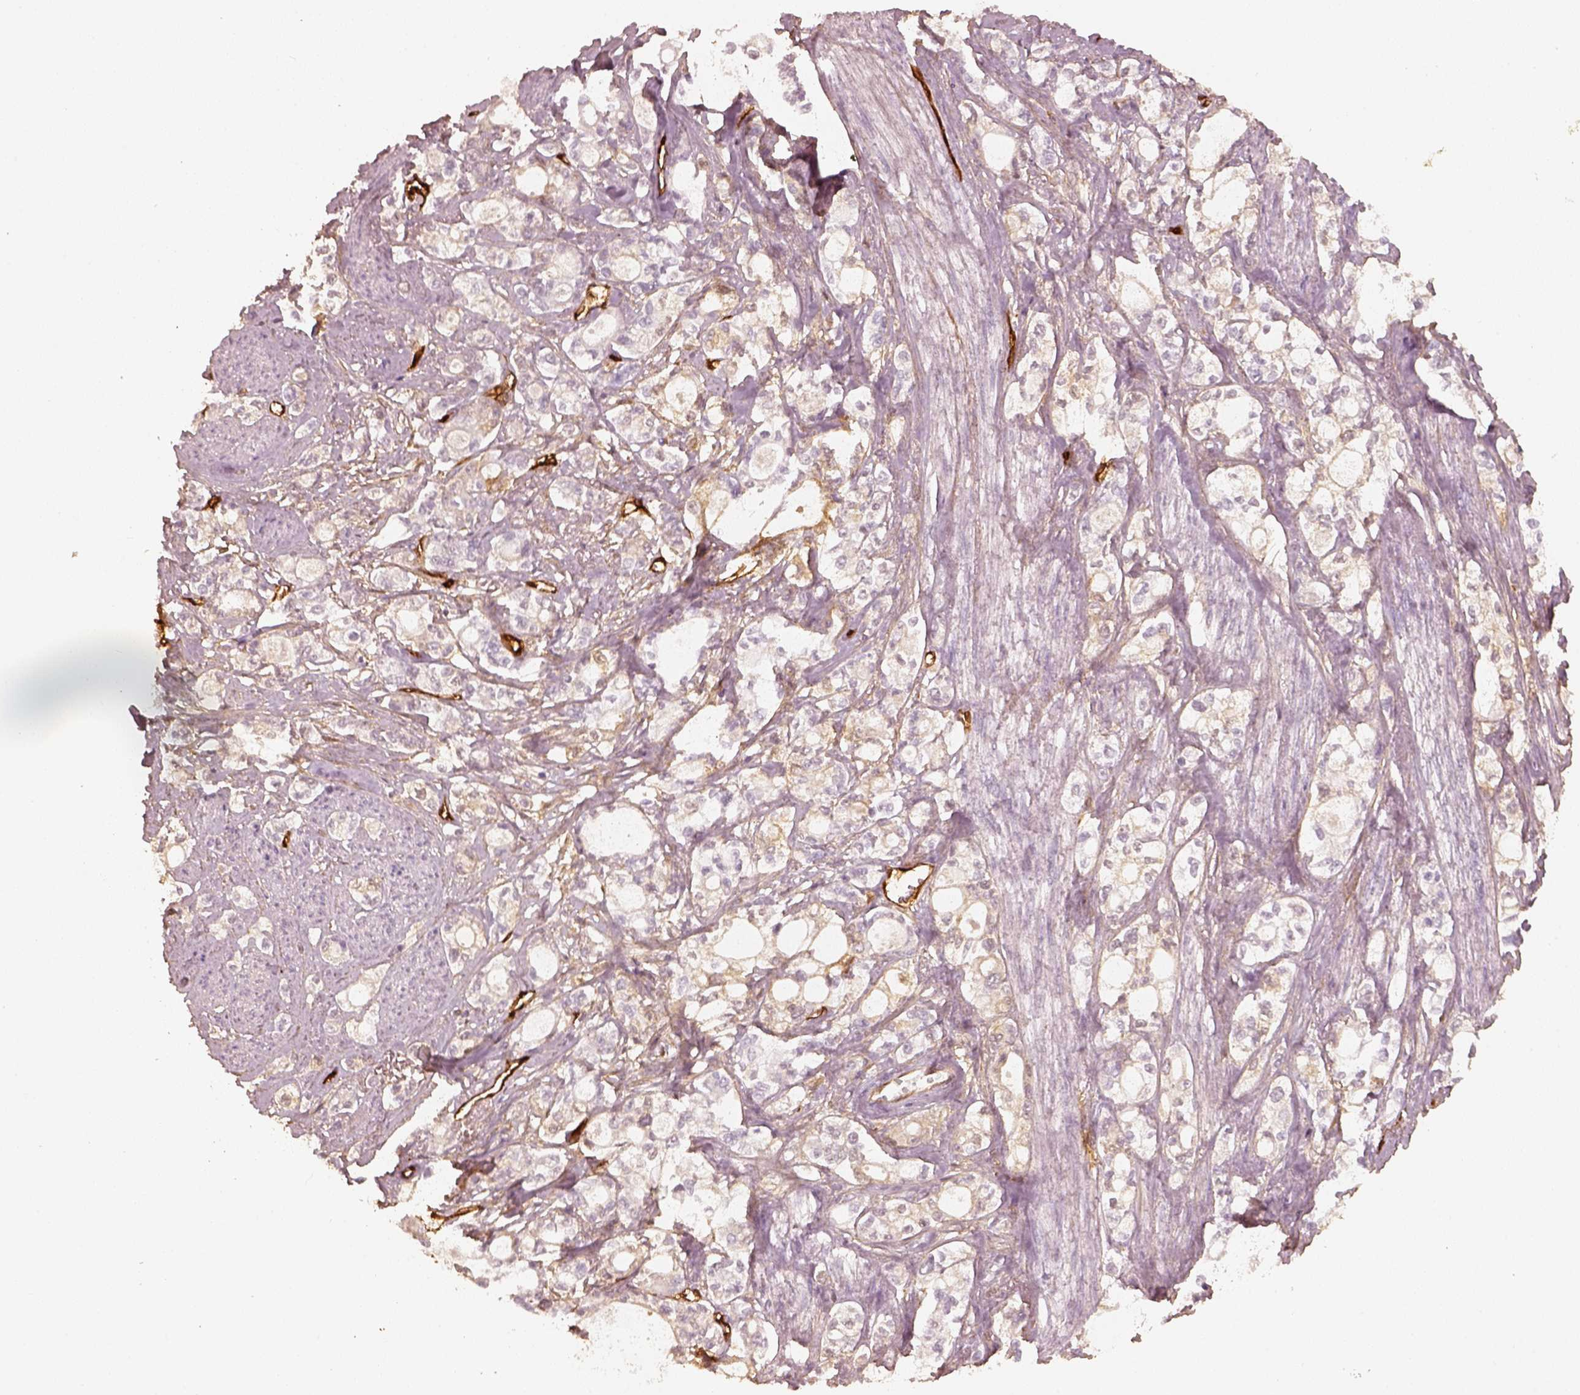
{"staining": {"intensity": "negative", "quantity": "none", "location": "none"}, "tissue": "stomach cancer", "cell_type": "Tumor cells", "image_type": "cancer", "snomed": [{"axis": "morphology", "description": "Adenocarcinoma, NOS"}, {"axis": "topography", "description": "Stomach"}], "caption": "Immunohistochemistry photomicrograph of human stomach adenocarcinoma stained for a protein (brown), which demonstrates no positivity in tumor cells. The staining is performed using DAB (3,3'-diaminobenzidine) brown chromogen with nuclei counter-stained in using hematoxylin.", "gene": "FSCN1", "patient": {"sex": "male", "age": 63}}